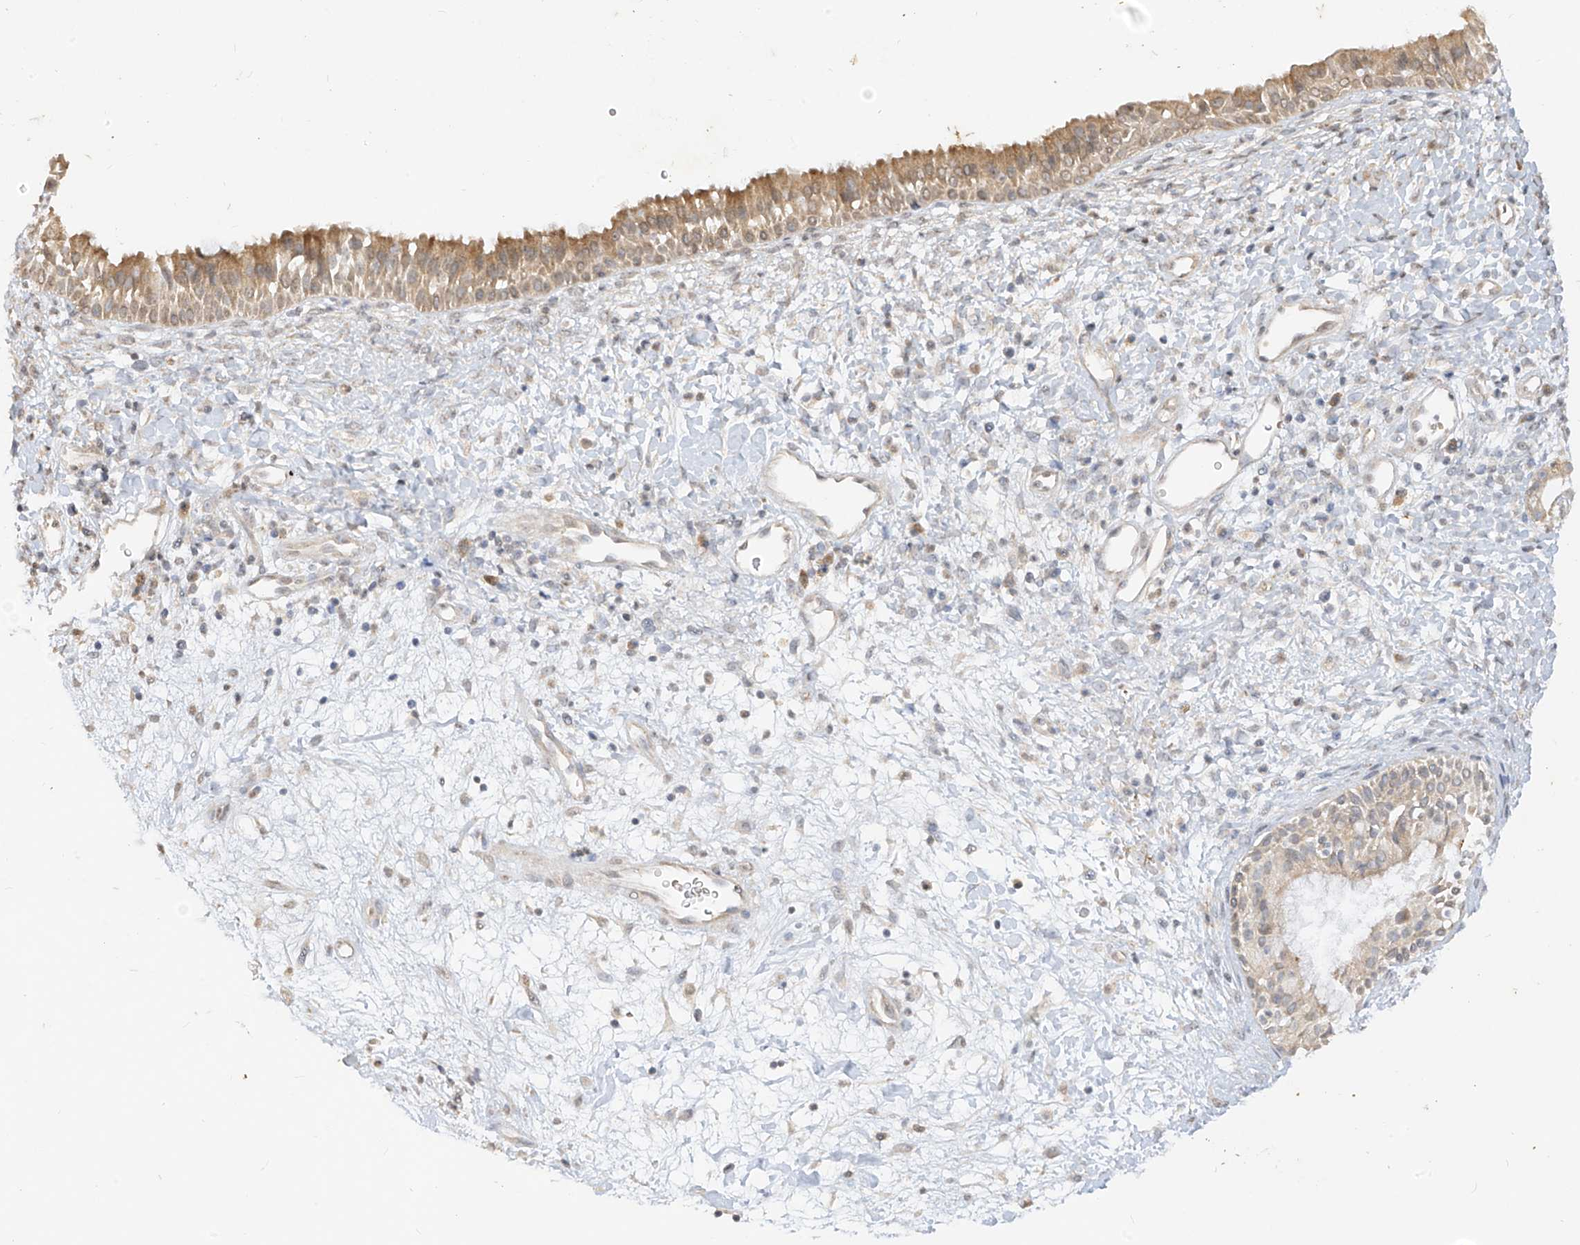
{"staining": {"intensity": "moderate", "quantity": ">75%", "location": "cytoplasmic/membranous"}, "tissue": "nasopharynx", "cell_type": "Respiratory epithelial cells", "image_type": "normal", "snomed": [{"axis": "morphology", "description": "Normal tissue, NOS"}, {"axis": "topography", "description": "Nasopharynx"}], "caption": "Respiratory epithelial cells reveal moderate cytoplasmic/membranous staining in approximately >75% of cells in normal nasopharynx.", "gene": "MTUS2", "patient": {"sex": "male", "age": 22}}